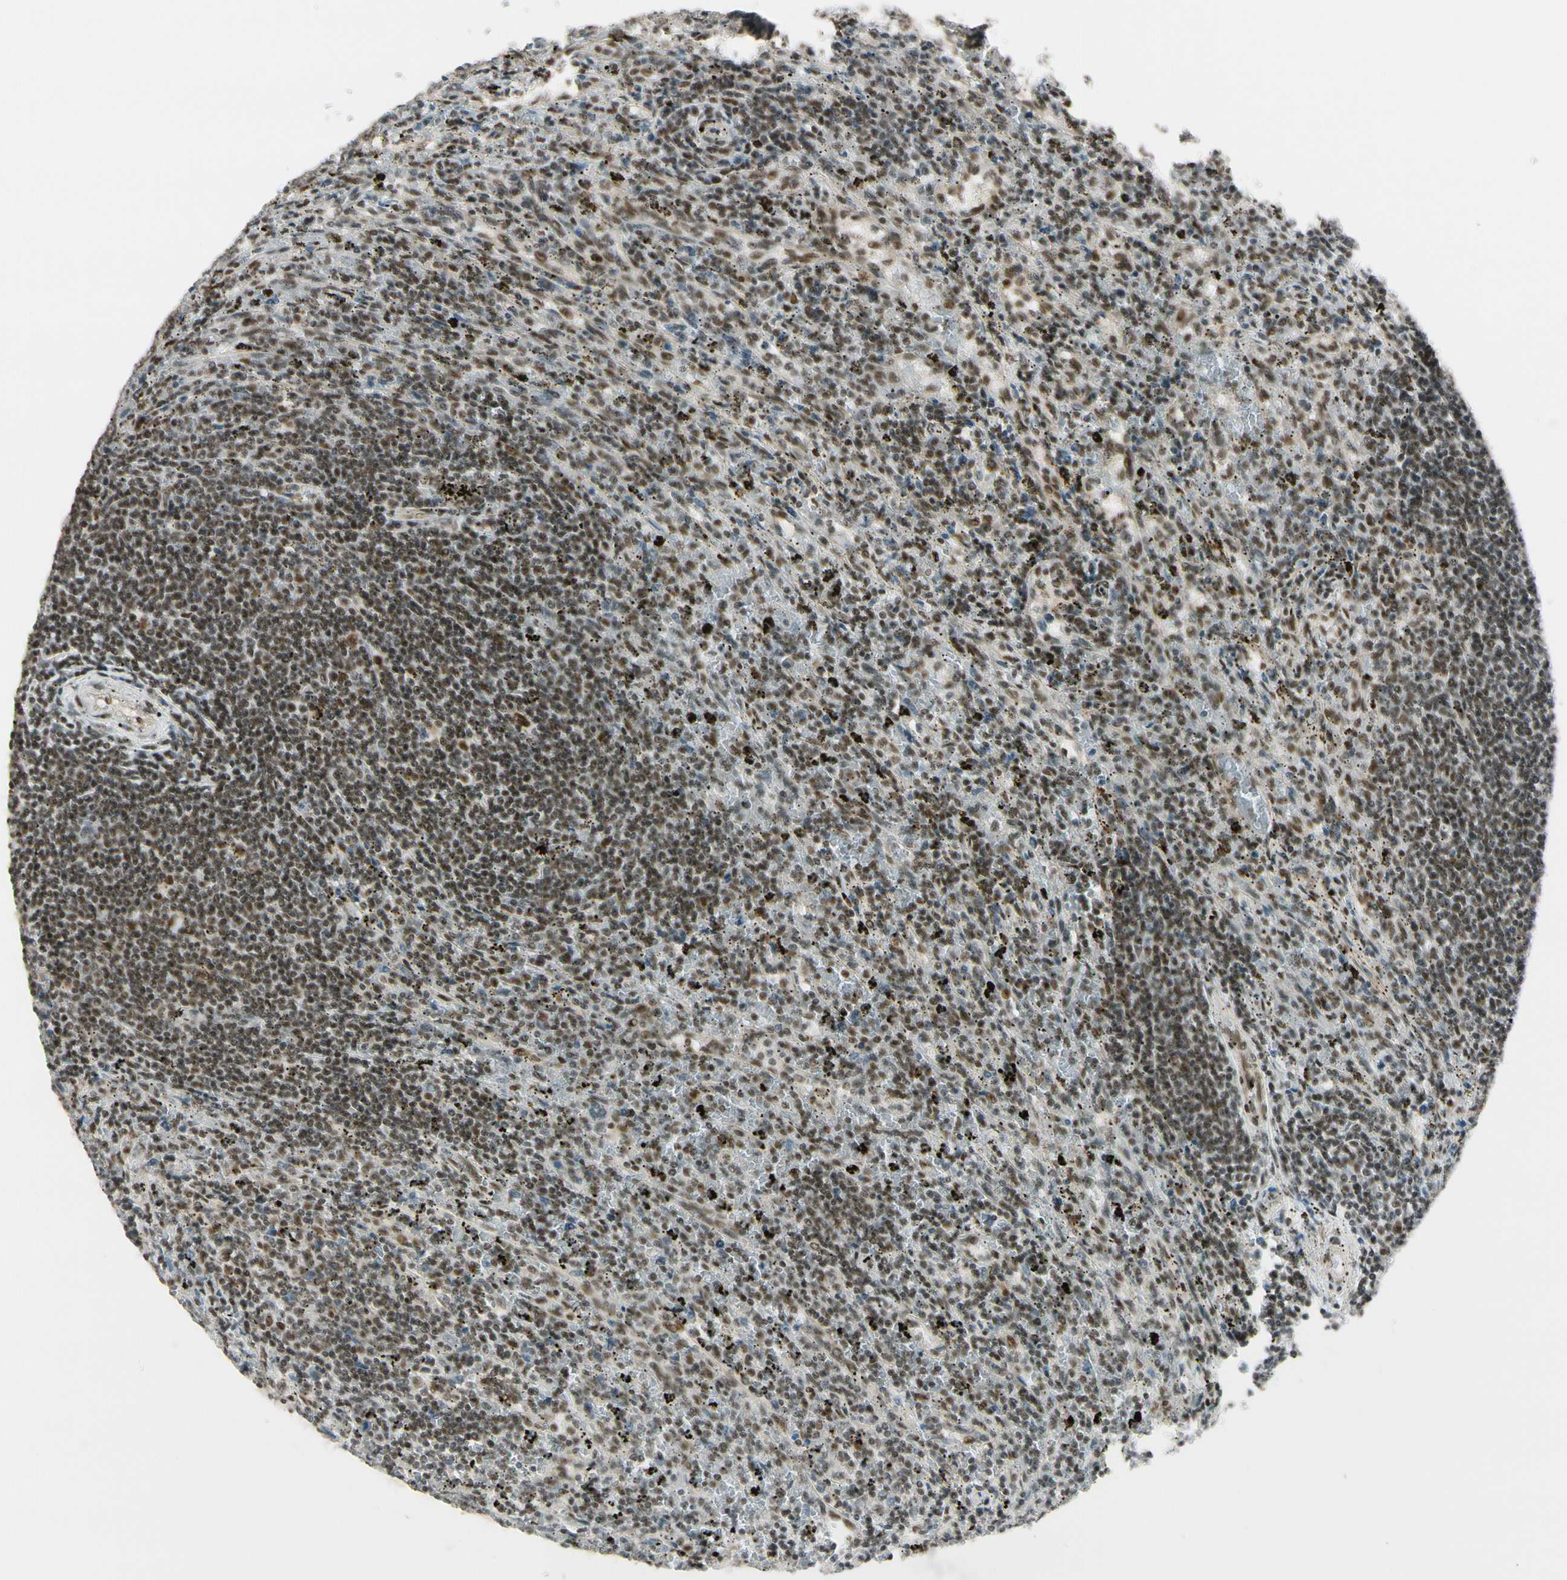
{"staining": {"intensity": "moderate", "quantity": ">75%", "location": "nuclear"}, "tissue": "lymphoma", "cell_type": "Tumor cells", "image_type": "cancer", "snomed": [{"axis": "morphology", "description": "Malignant lymphoma, non-Hodgkin's type, Low grade"}, {"axis": "topography", "description": "Spleen"}], "caption": "Approximately >75% of tumor cells in lymphoma exhibit moderate nuclear protein staining as visualized by brown immunohistochemical staining.", "gene": "CHAMP1", "patient": {"sex": "male", "age": 76}}